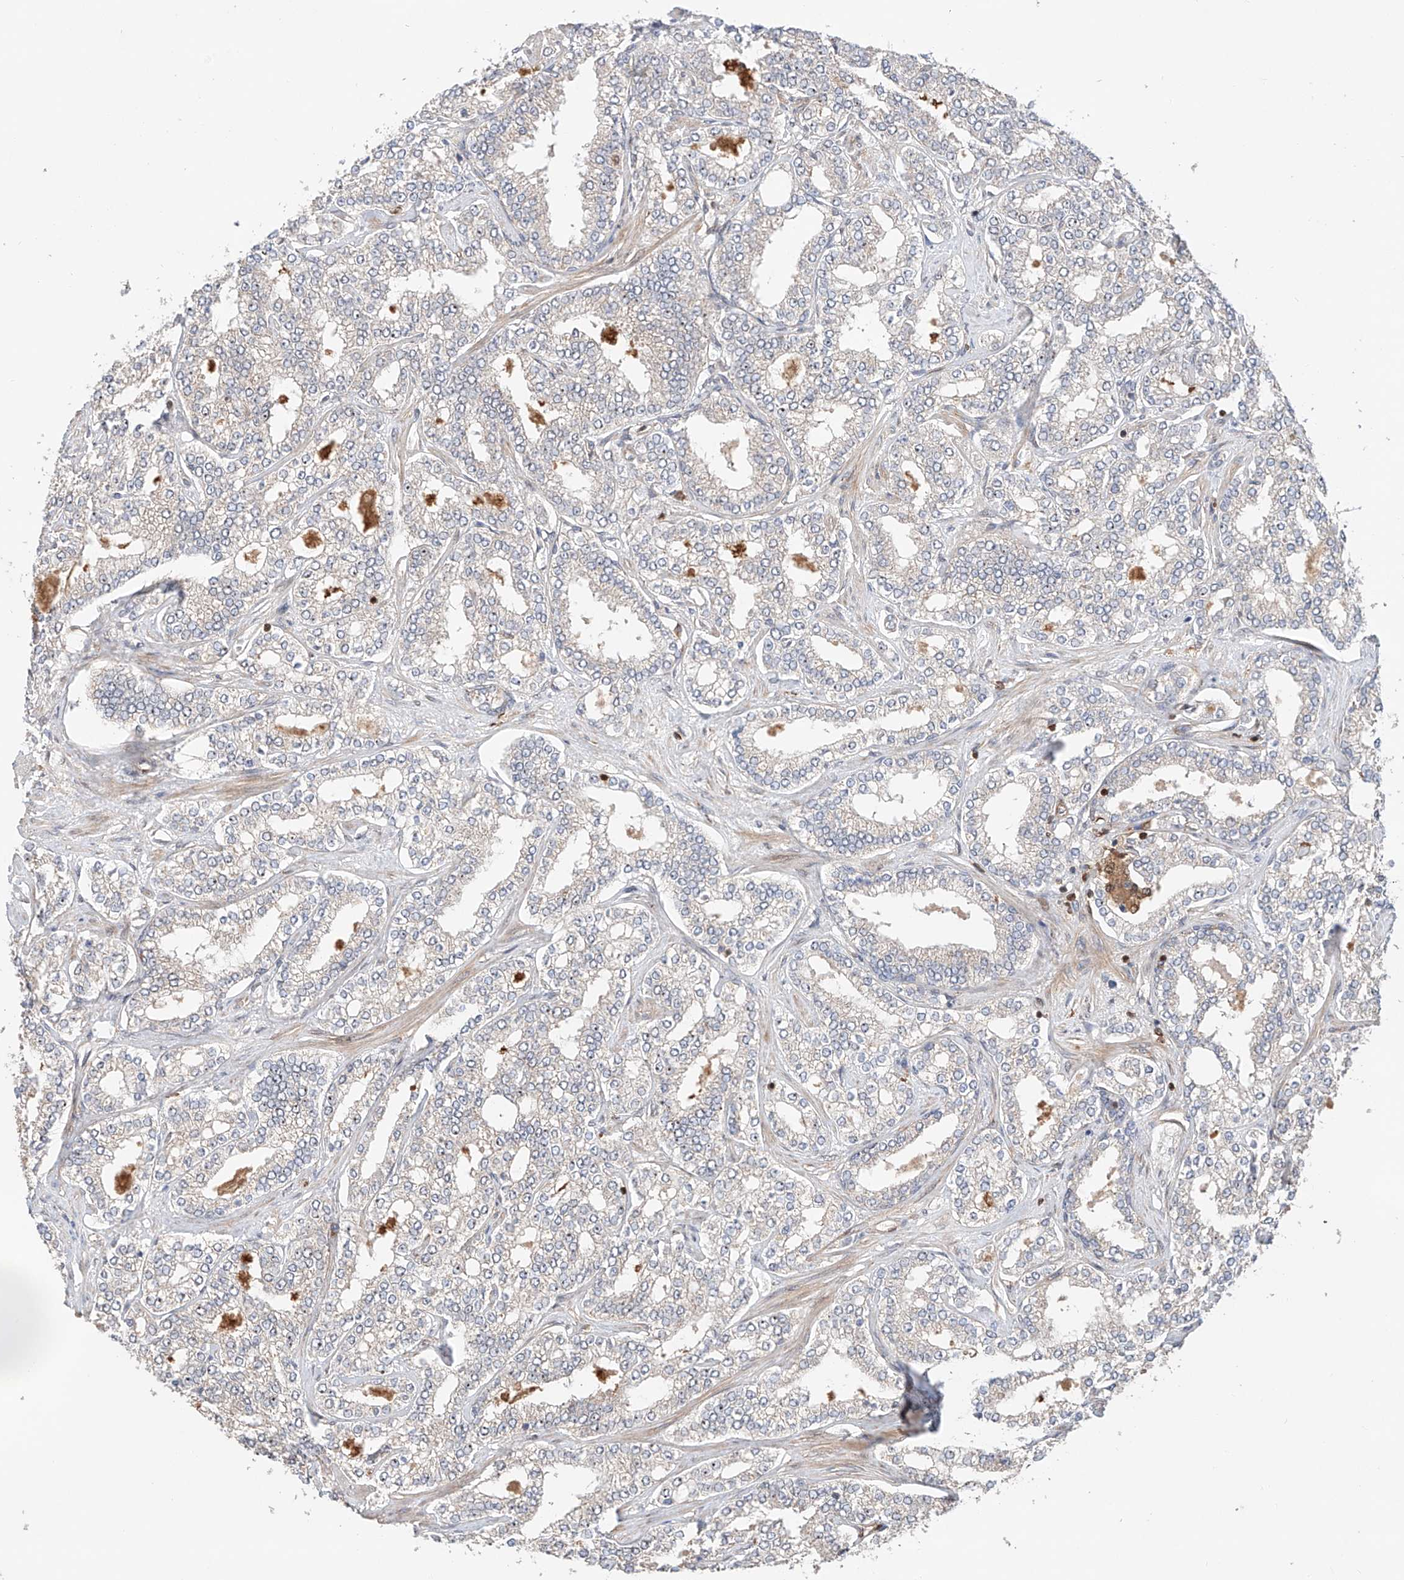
{"staining": {"intensity": "negative", "quantity": "none", "location": "none"}, "tissue": "prostate cancer", "cell_type": "Tumor cells", "image_type": "cancer", "snomed": [{"axis": "morphology", "description": "Normal tissue, NOS"}, {"axis": "morphology", "description": "Adenocarcinoma, High grade"}, {"axis": "topography", "description": "Prostate"}], "caption": "DAB (3,3'-diaminobenzidine) immunohistochemical staining of prostate cancer (adenocarcinoma (high-grade)) displays no significant staining in tumor cells.", "gene": "IGSF22", "patient": {"sex": "male", "age": 83}}